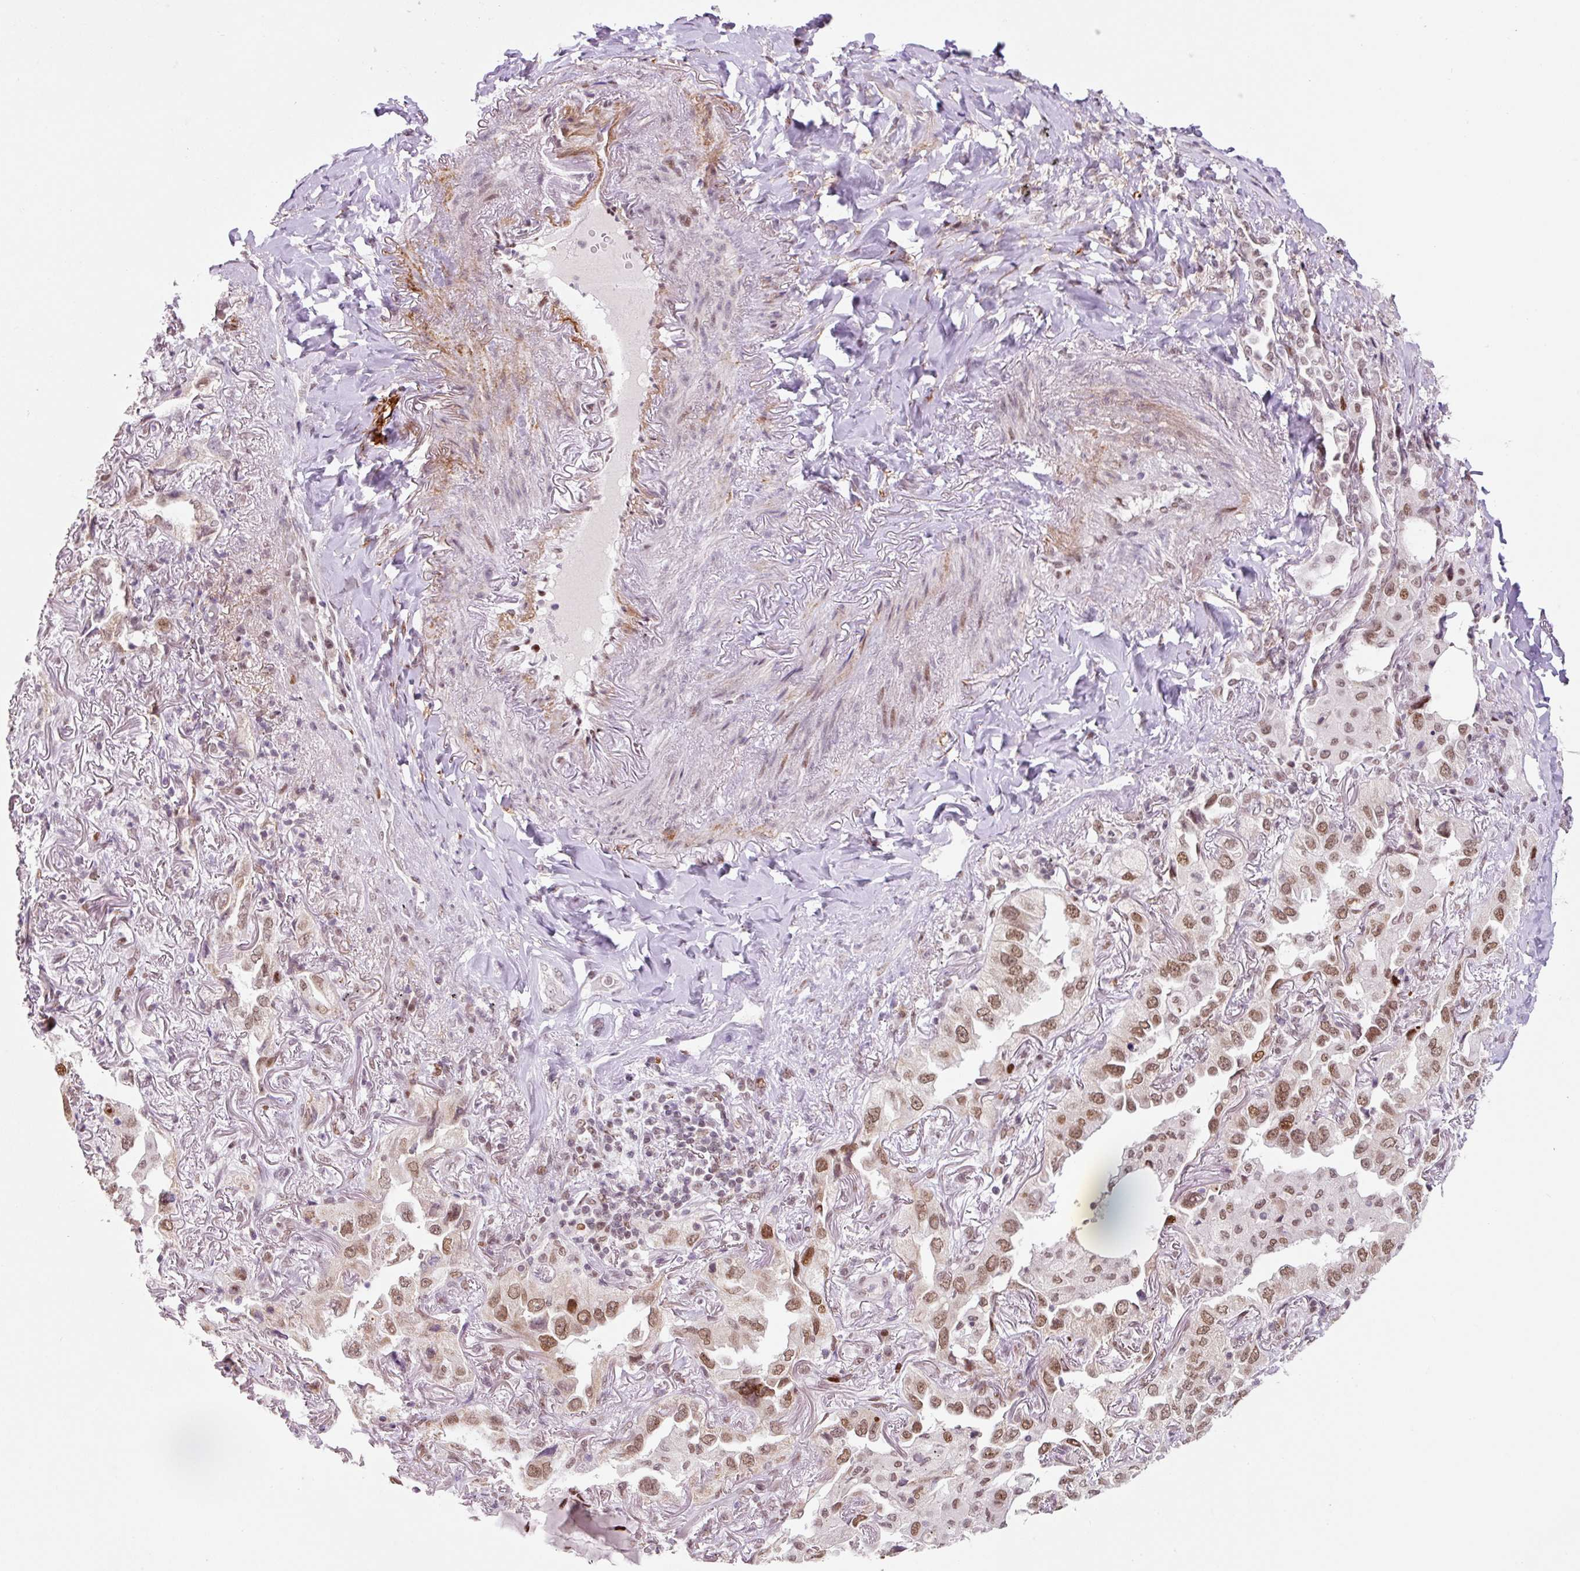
{"staining": {"intensity": "moderate", "quantity": ">75%", "location": "nuclear"}, "tissue": "lung cancer", "cell_type": "Tumor cells", "image_type": "cancer", "snomed": [{"axis": "morphology", "description": "Adenocarcinoma, NOS"}, {"axis": "topography", "description": "Lung"}], "caption": "Brown immunohistochemical staining in human adenocarcinoma (lung) demonstrates moderate nuclear expression in about >75% of tumor cells. Using DAB (brown) and hematoxylin (blue) stains, captured at high magnification using brightfield microscopy.", "gene": "CCNL2", "patient": {"sex": "female", "age": 69}}